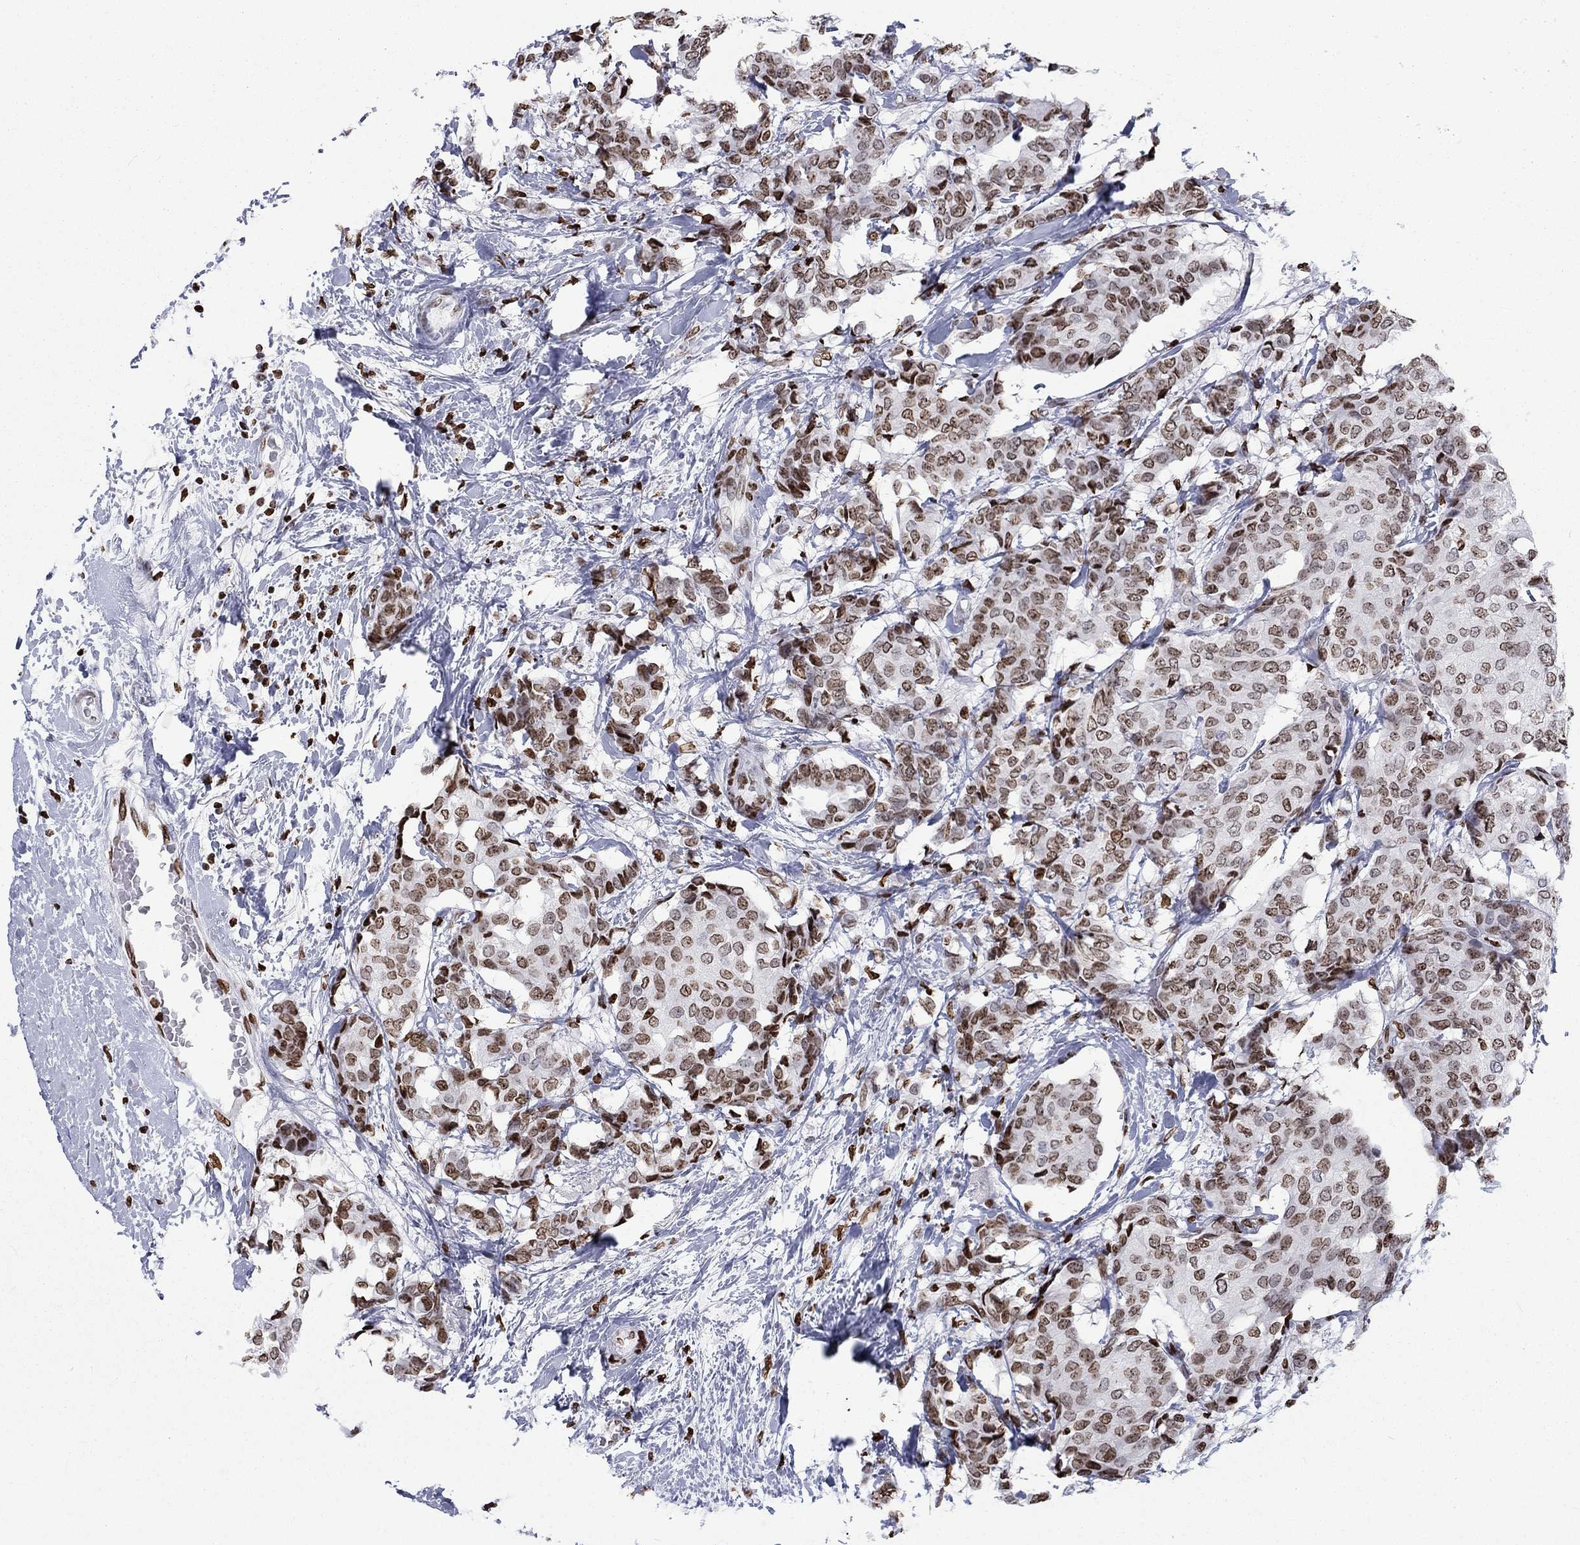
{"staining": {"intensity": "moderate", "quantity": "25%-75%", "location": "nuclear"}, "tissue": "breast cancer", "cell_type": "Tumor cells", "image_type": "cancer", "snomed": [{"axis": "morphology", "description": "Duct carcinoma"}, {"axis": "topography", "description": "Breast"}], "caption": "Brown immunohistochemical staining in human breast cancer demonstrates moderate nuclear expression in about 25%-75% of tumor cells.", "gene": "H1-5", "patient": {"sex": "female", "age": 75}}